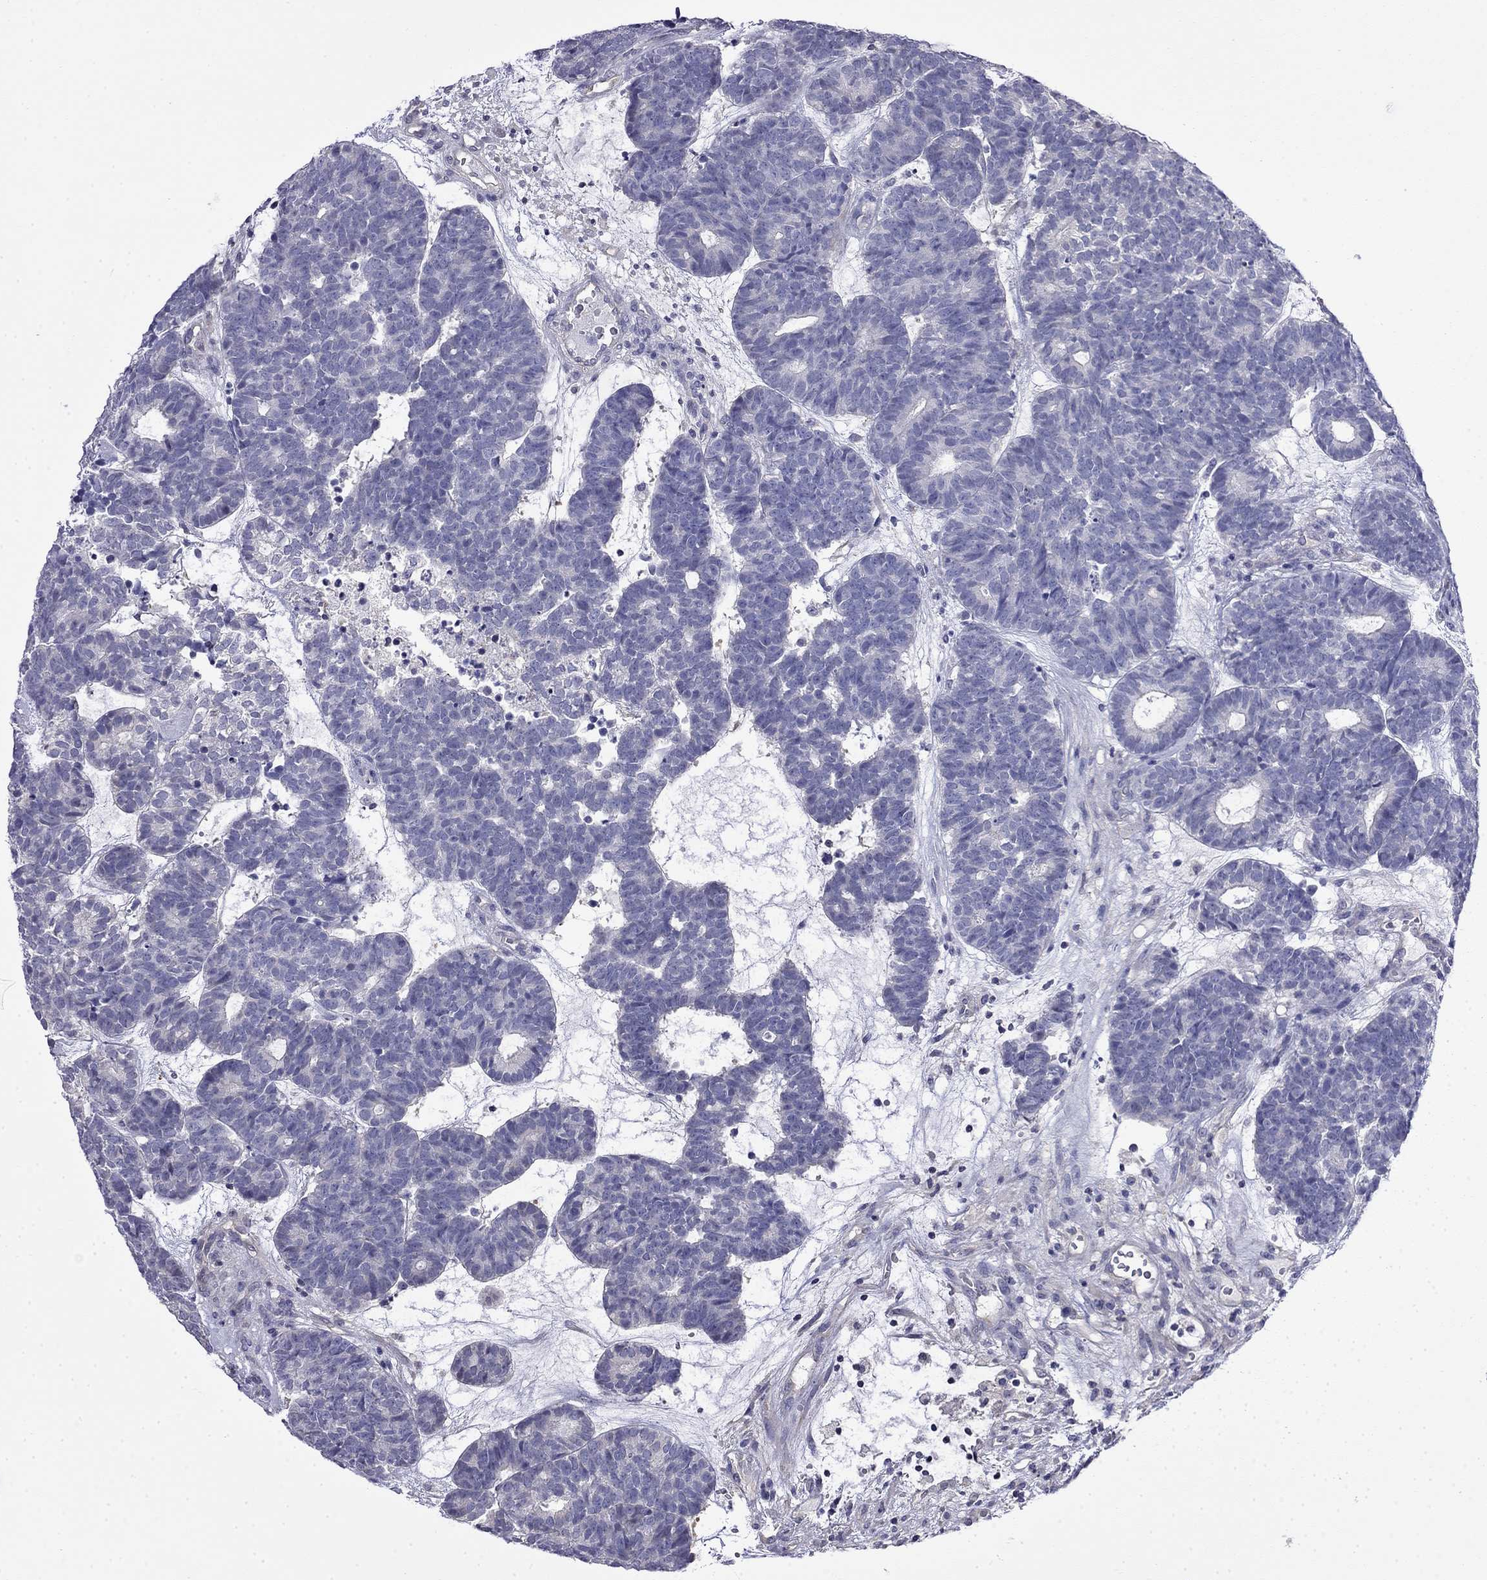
{"staining": {"intensity": "negative", "quantity": "none", "location": "none"}, "tissue": "head and neck cancer", "cell_type": "Tumor cells", "image_type": "cancer", "snomed": [{"axis": "morphology", "description": "Adenocarcinoma, NOS"}, {"axis": "topography", "description": "Head-Neck"}], "caption": "Immunohistochemical staining of human head and neck adenocarcinoma displays no significant staining in tumor cells.", "gene": "GUCA1B", "patient": {"sex": "female", "age": 81}}